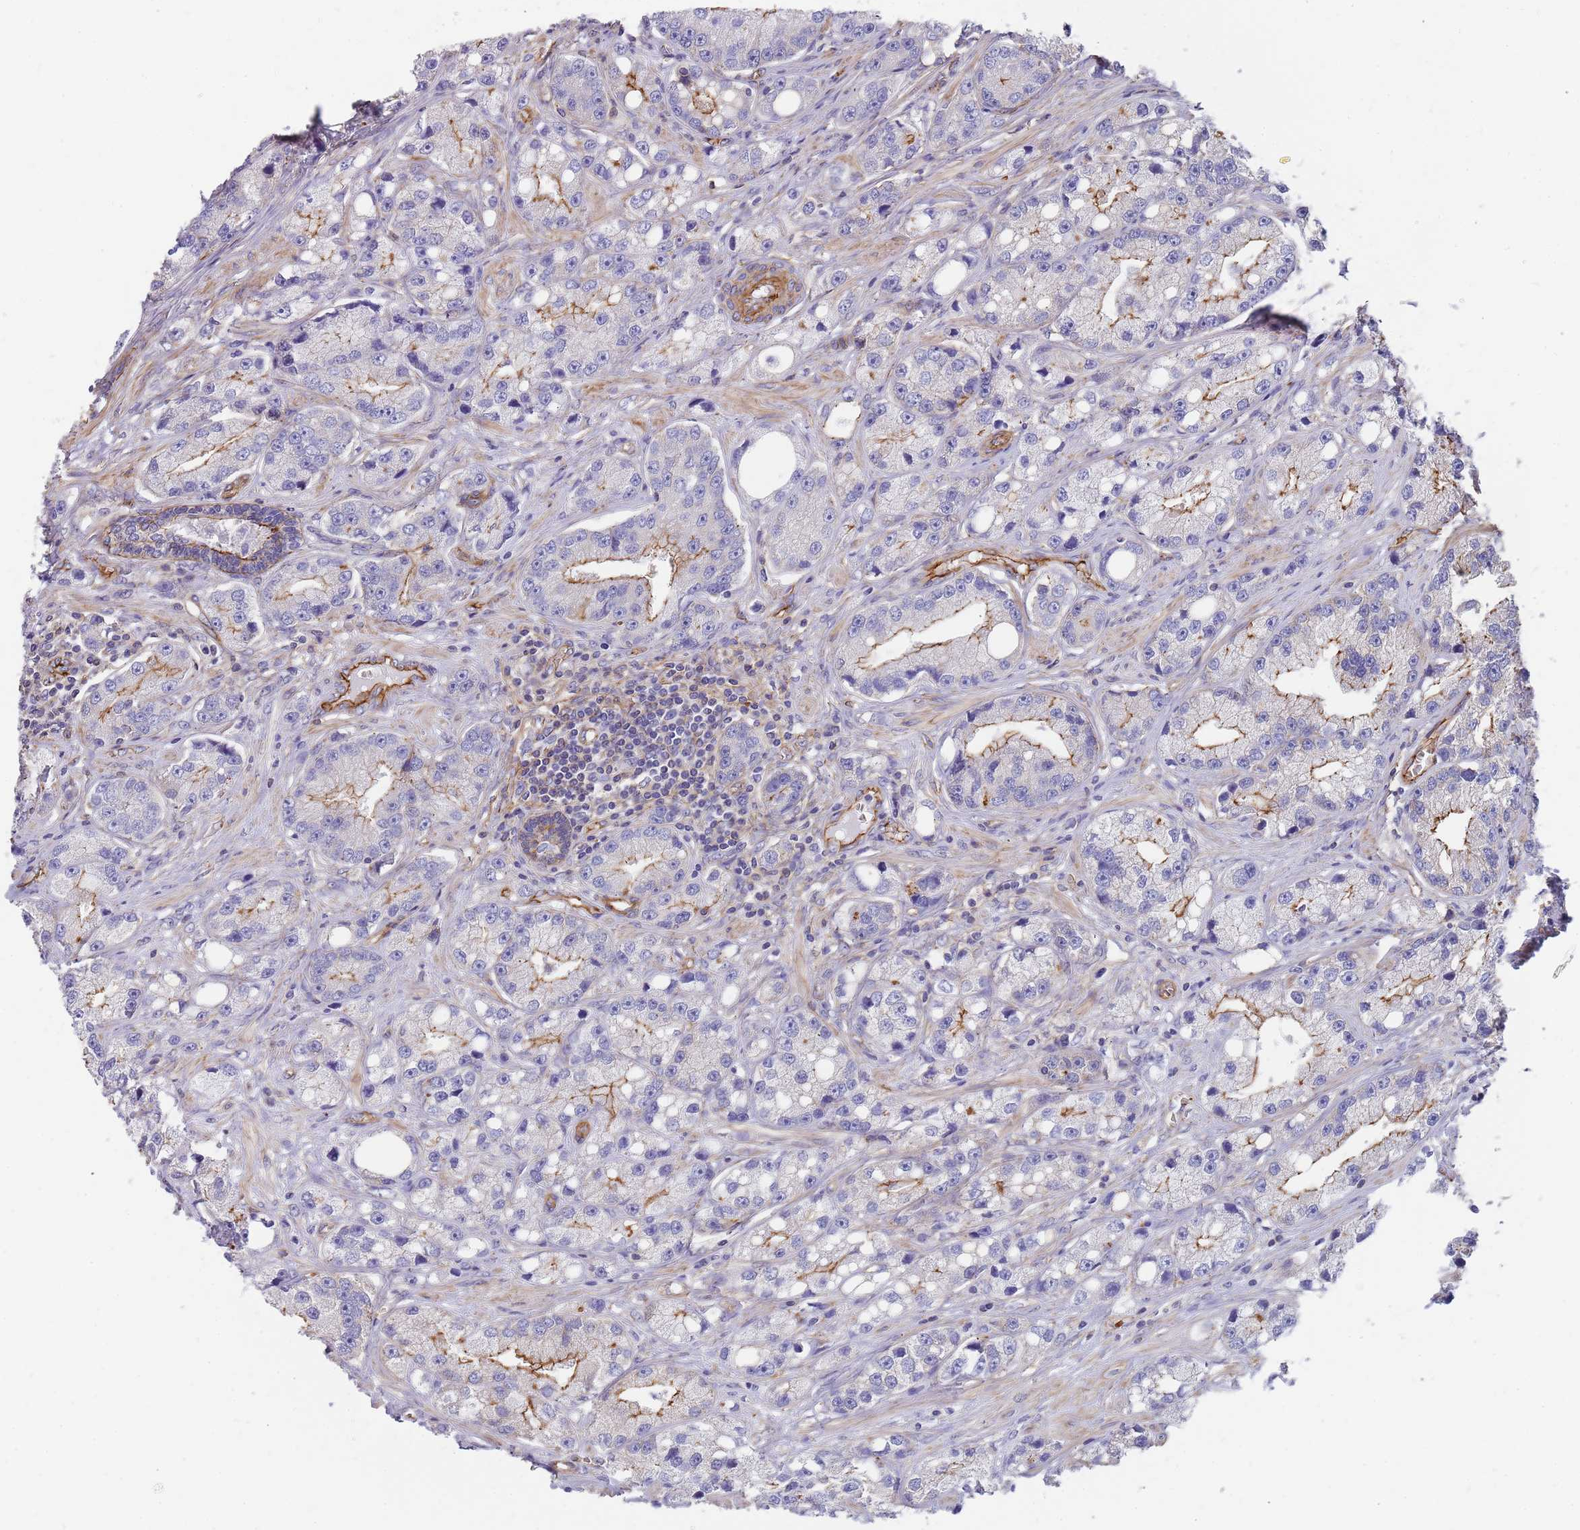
{"staining": {"intensity": "moderate", "quantity": "25%-75%", "location": "cytoplasmic/membranous"}, "tissue": "prostate cancer", "cell_type": "Tumor cells", "image_type": "cancer", "snomed": [{"axis": "morphology", "description": "Adenocarcinoma, High grade"}, {"axis": "topography", "description": "Prostate"}], "caption": "Immunohistochemical staining of human prostate cancer shows medium levels of moderate cytoplasmic/membranous expression in about 25%-75% of tumor cells.", "gene": "GFRAL", "patient": {"sex": "male", "age": 74}}